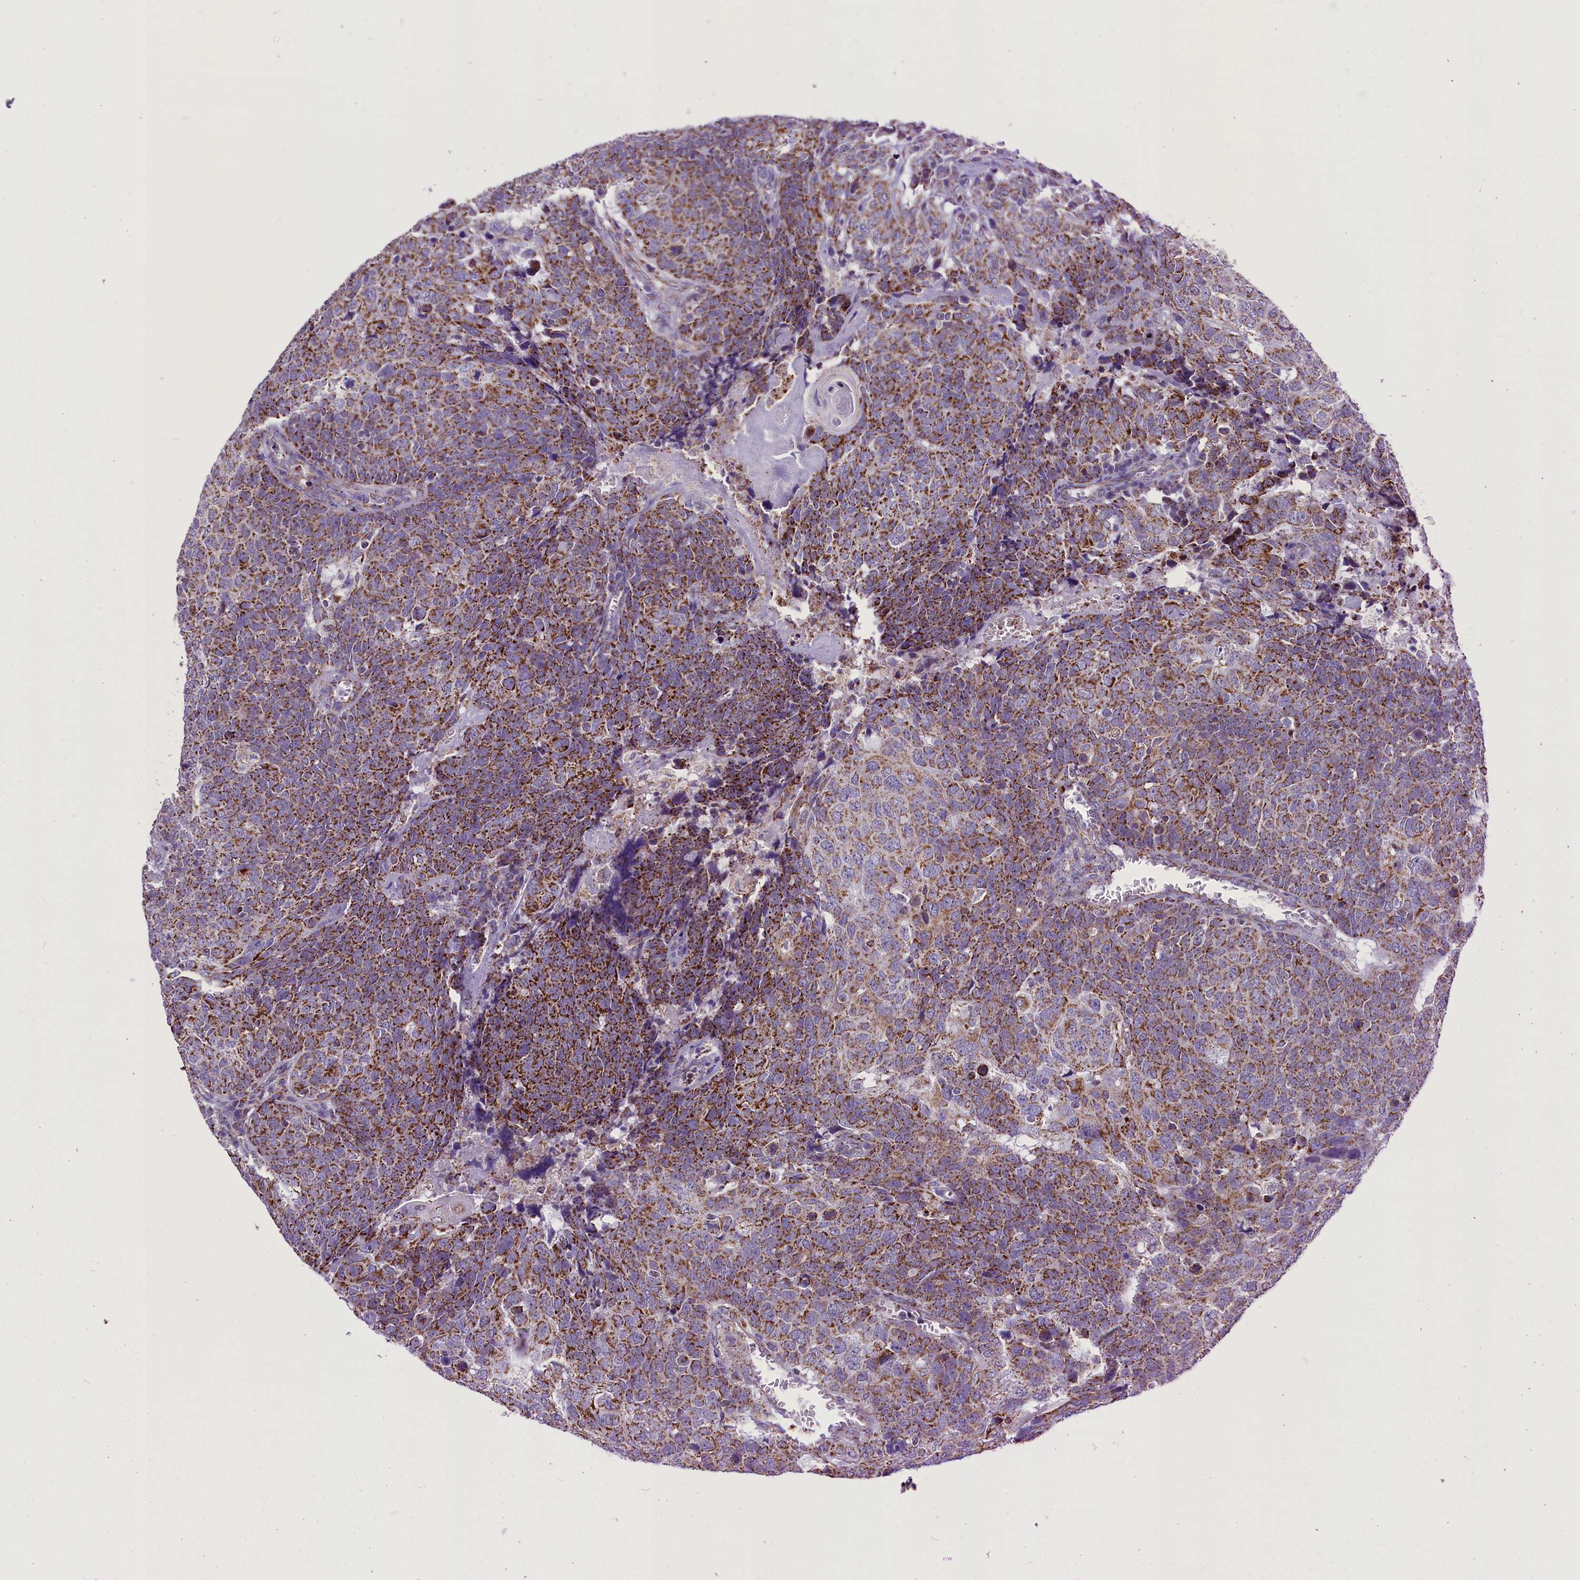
{"staining": {"intensity": "moderate", "quantity": ">75%", "location": "cytoplasmic/membranous"}, "tissue": "head and neck cancer", "cell_type": "Tumor cells", "image_type": "cancer", "snomed": [{"axis": "morphology", "description": "Squamous cell carcinoma, NOS"}, {"axis": "topography", "description": "Head-Neck"}], "caption": "High-power microscopy captured an immunohistochemistry histopathology image of head and neck cancer (squamous cell carcinoma), revealing moderate cytoplasmic/membranous expression in approximately >75% of tumor cells.", "gene": "ICA1L", "patient": {"sex": "male", "age": 66}}